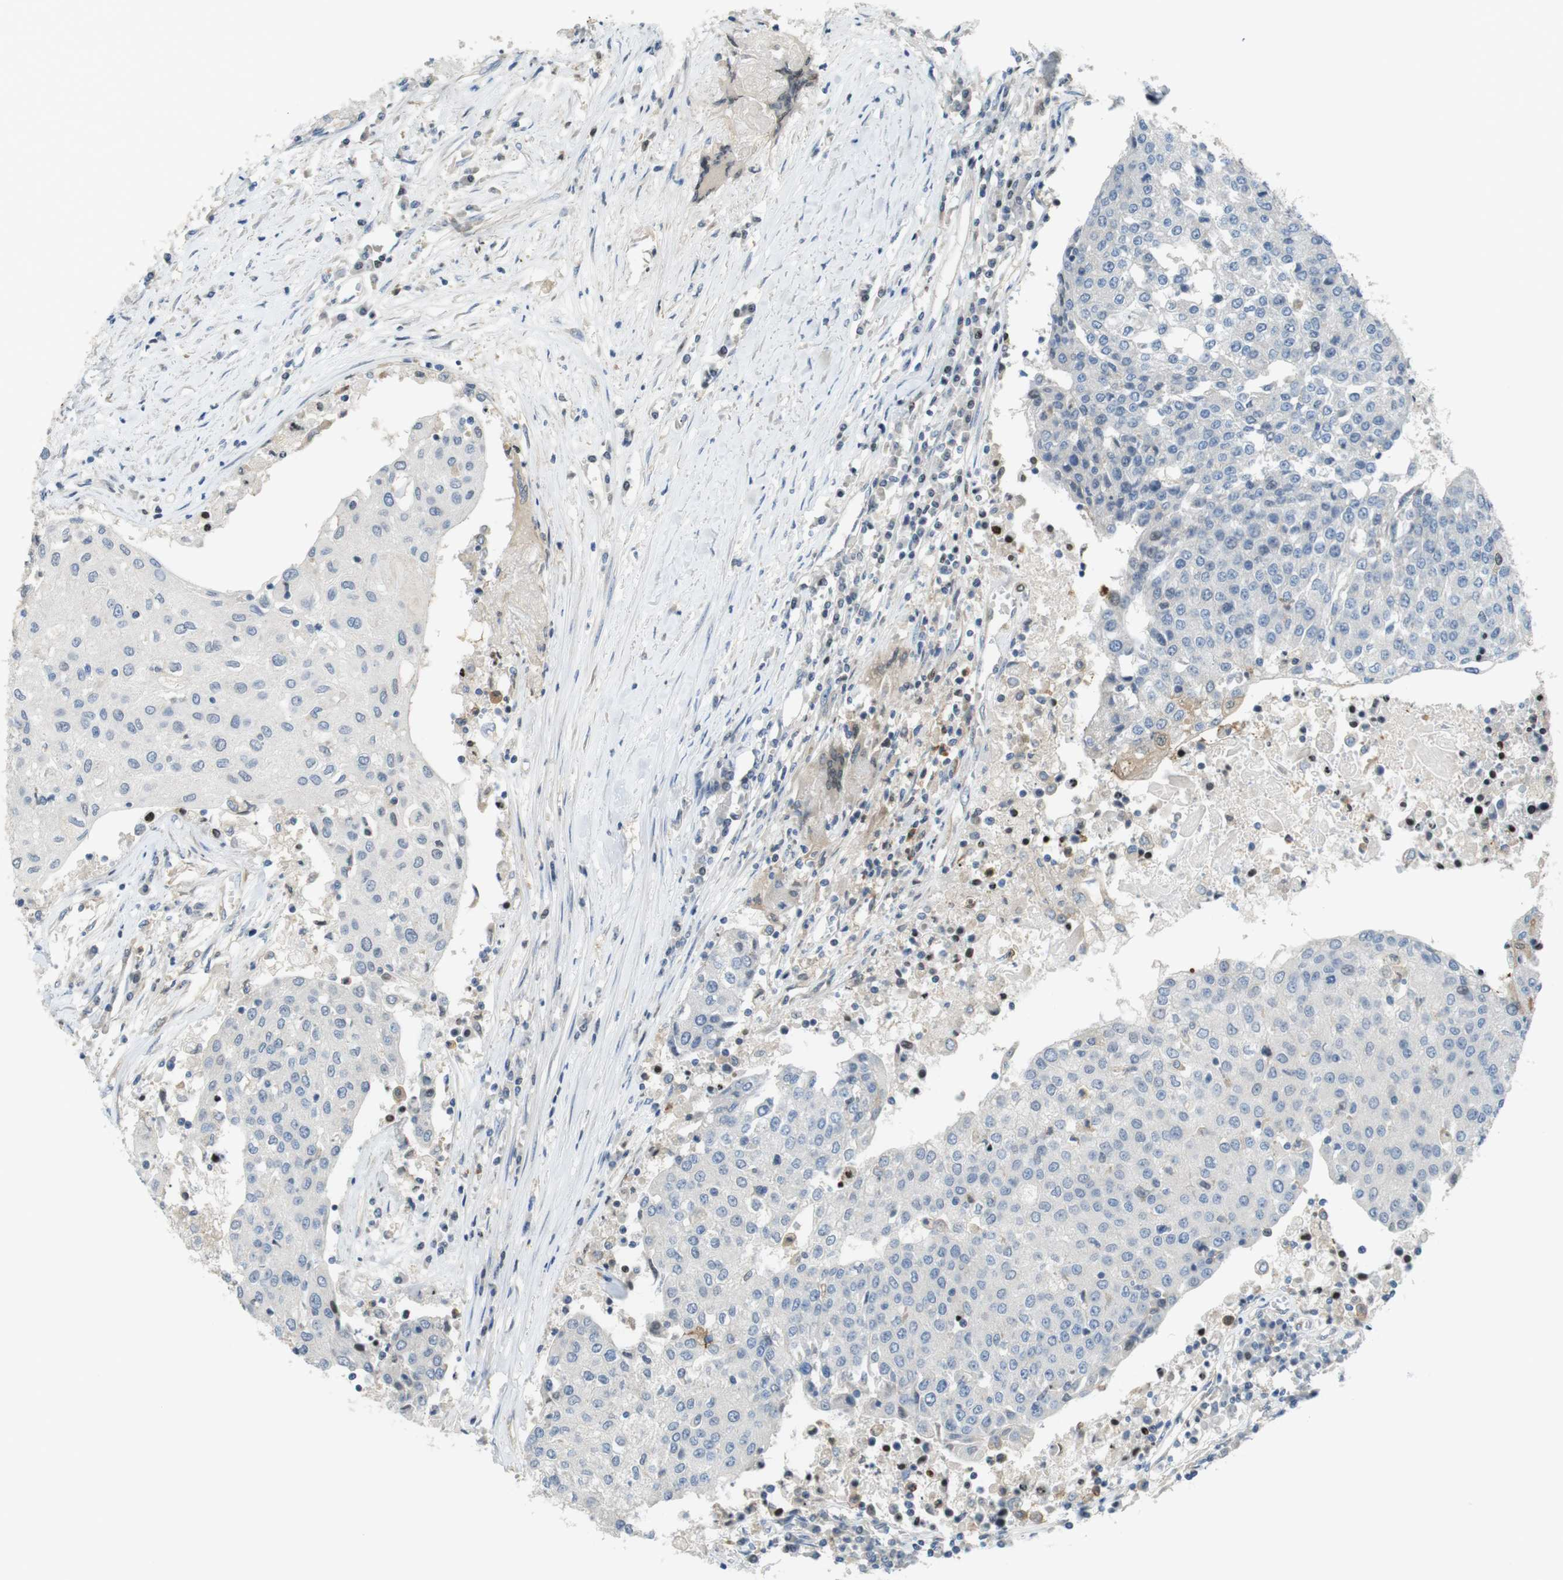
{"staining": {"intensity": "negative", "quantity": "none", "location": "none"}, "tissue": "urothelial cancer", "cell_type": "Tumor cells", "image_type": "cancer", "snomed": [{"axis": "morphology", "description": "Urothelial carcinoma, High grade"}, {"axis": "topography", "description": "Urinary bladder"}], "caption": "Immunohistochemistry (IHC) micrograph of neoplastic tissue: human high-grade urothelial carcinoma stained with DAB demonstrates no significant protein positivity in tumor cells.", "gene": "PCDH10", "patient": {"sex": "female", "age": 85}}